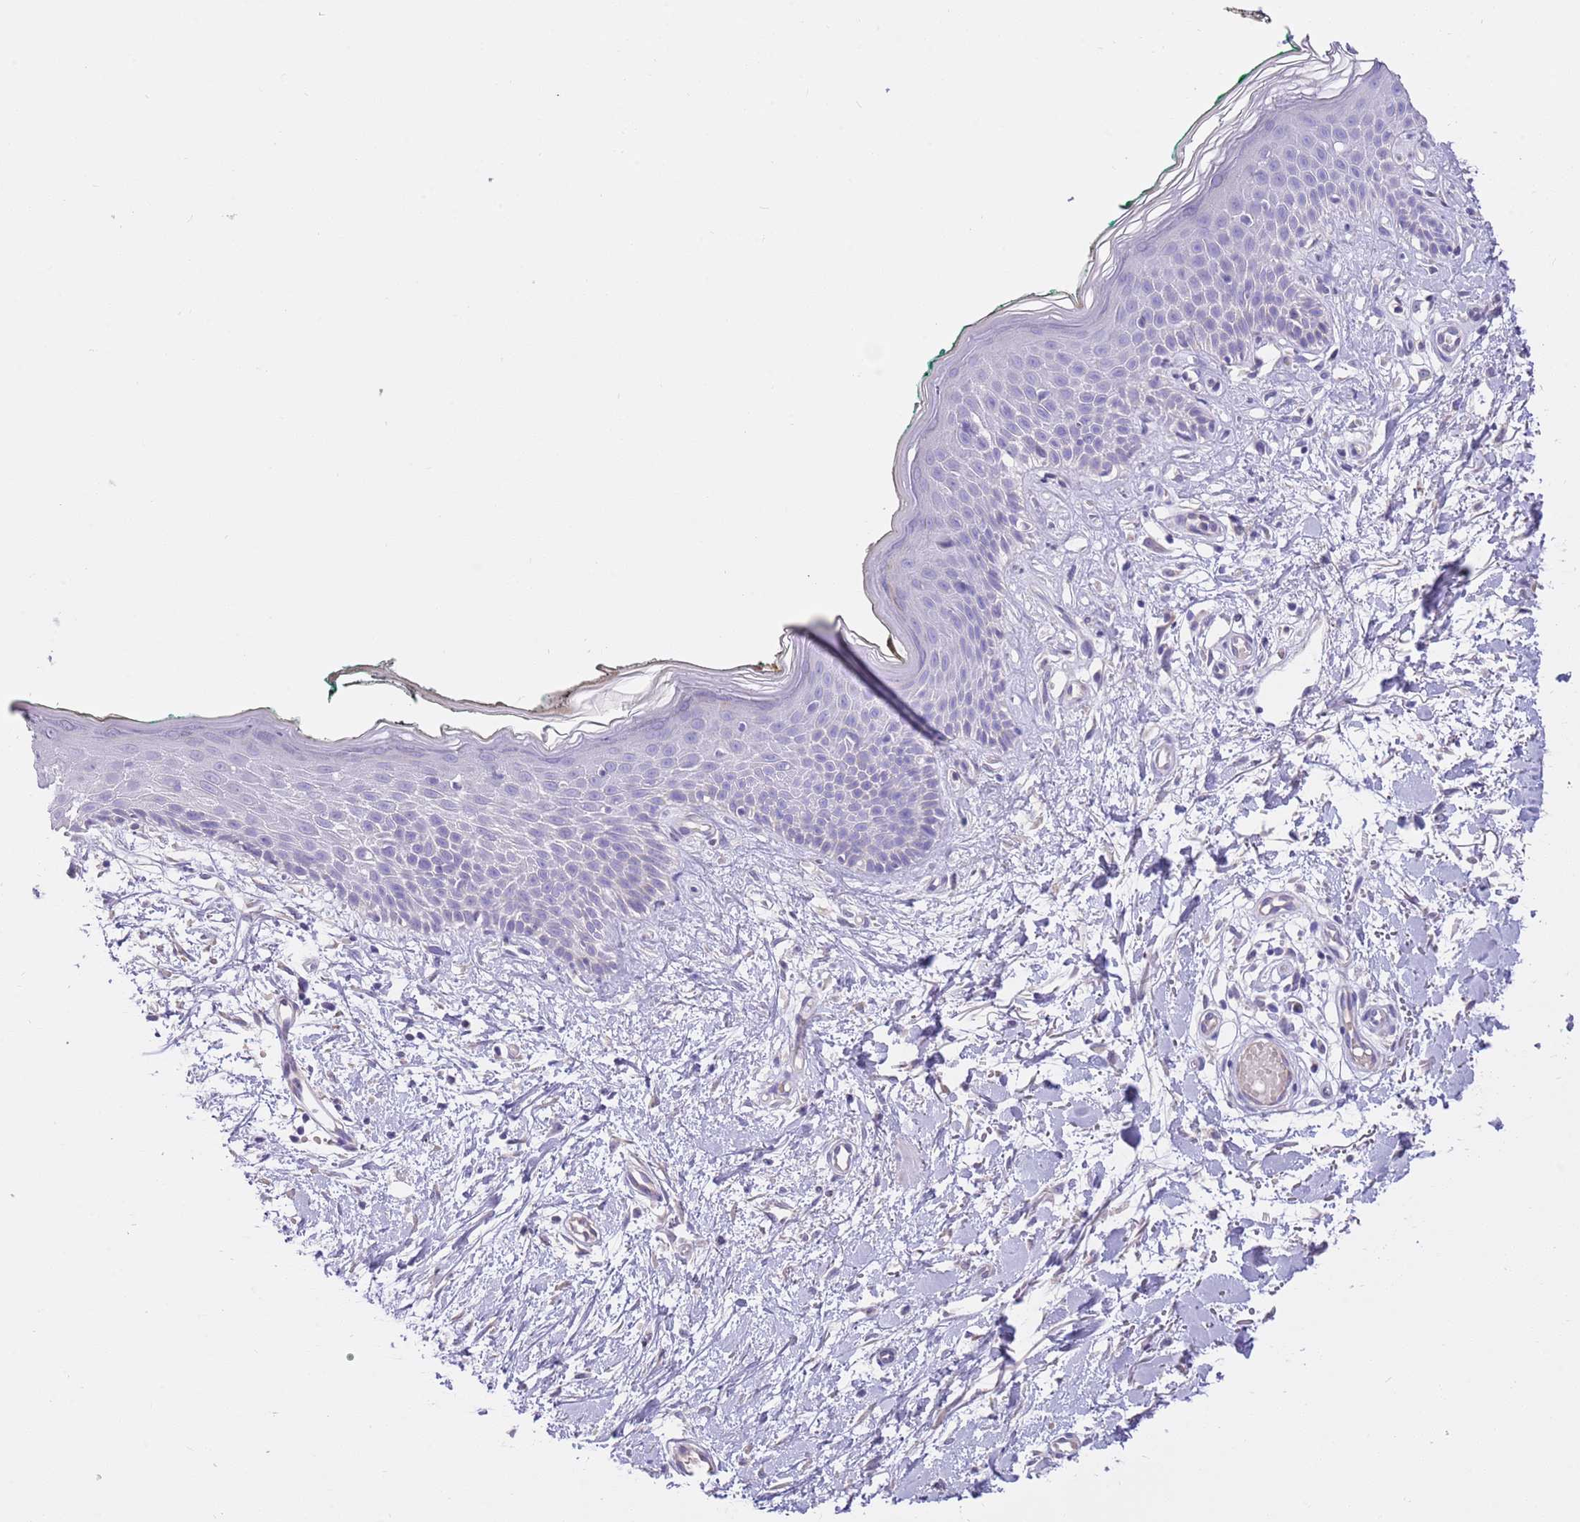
{"staining": {"intensity": "negative", "quantity": "none", "location": "none"}, "tissue": "skin", "cell_type": "Fibroblasts", "image_type": "normal", "snomed": [{"axis": "morphology", "description": "Normal tissue, NOS"}, {"axis": "morphology", "description": "Malignant melanoma, NOS"}, {"axis": "topography", "description": "Skin"}], "caption": "The micrograph exhibits no staining of fibroblasts in benign skin. (DAB (3,3'-diaminobenzidine) immunohistochemistry (IHC) with hematoxylin counter stain).", "gene": "SFTPA1", "patient": {"sex": "male", "age": 62}}